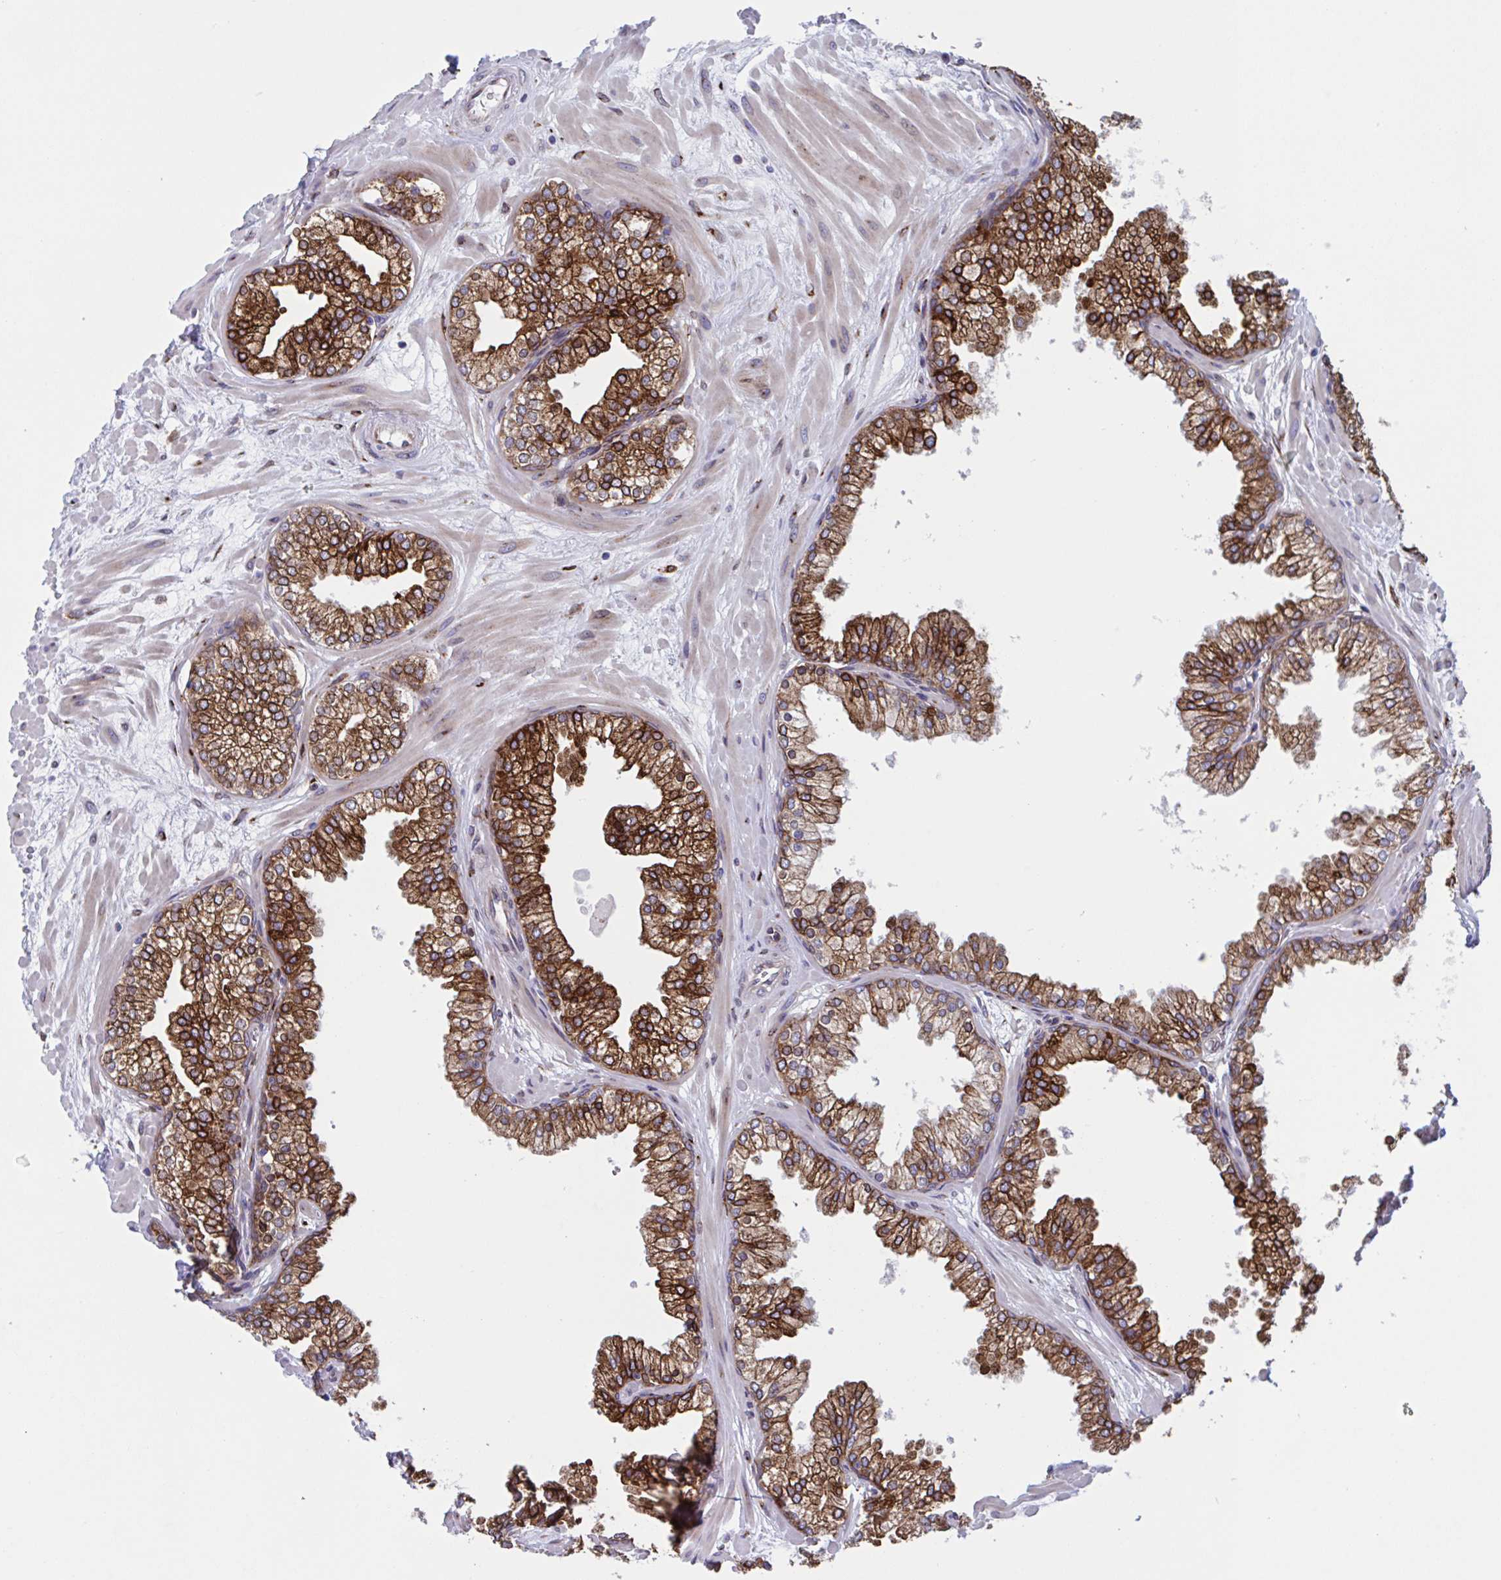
{"staining": {"intensity": "strong", "quantity": ">75%", "location": "cytoplasmic/membranous"}, "tissue": "prostate", "cell_type": "Glandular cells", "image_type": "normal", "snomed": [{"axis": "morphology", "description": "Normal tissue, NOS"}, {"axis": "topography", "description": "Prostate"}, {"axis": "topography", "description": "Peripheral nerve tissue"}], "caption": "Strong cytoplasmic/membranous expression is identified in about >75% of glandular cells in unremarkable prostate.", "gene": "RFK", "patient": {"sex": "male", "age": 61}}